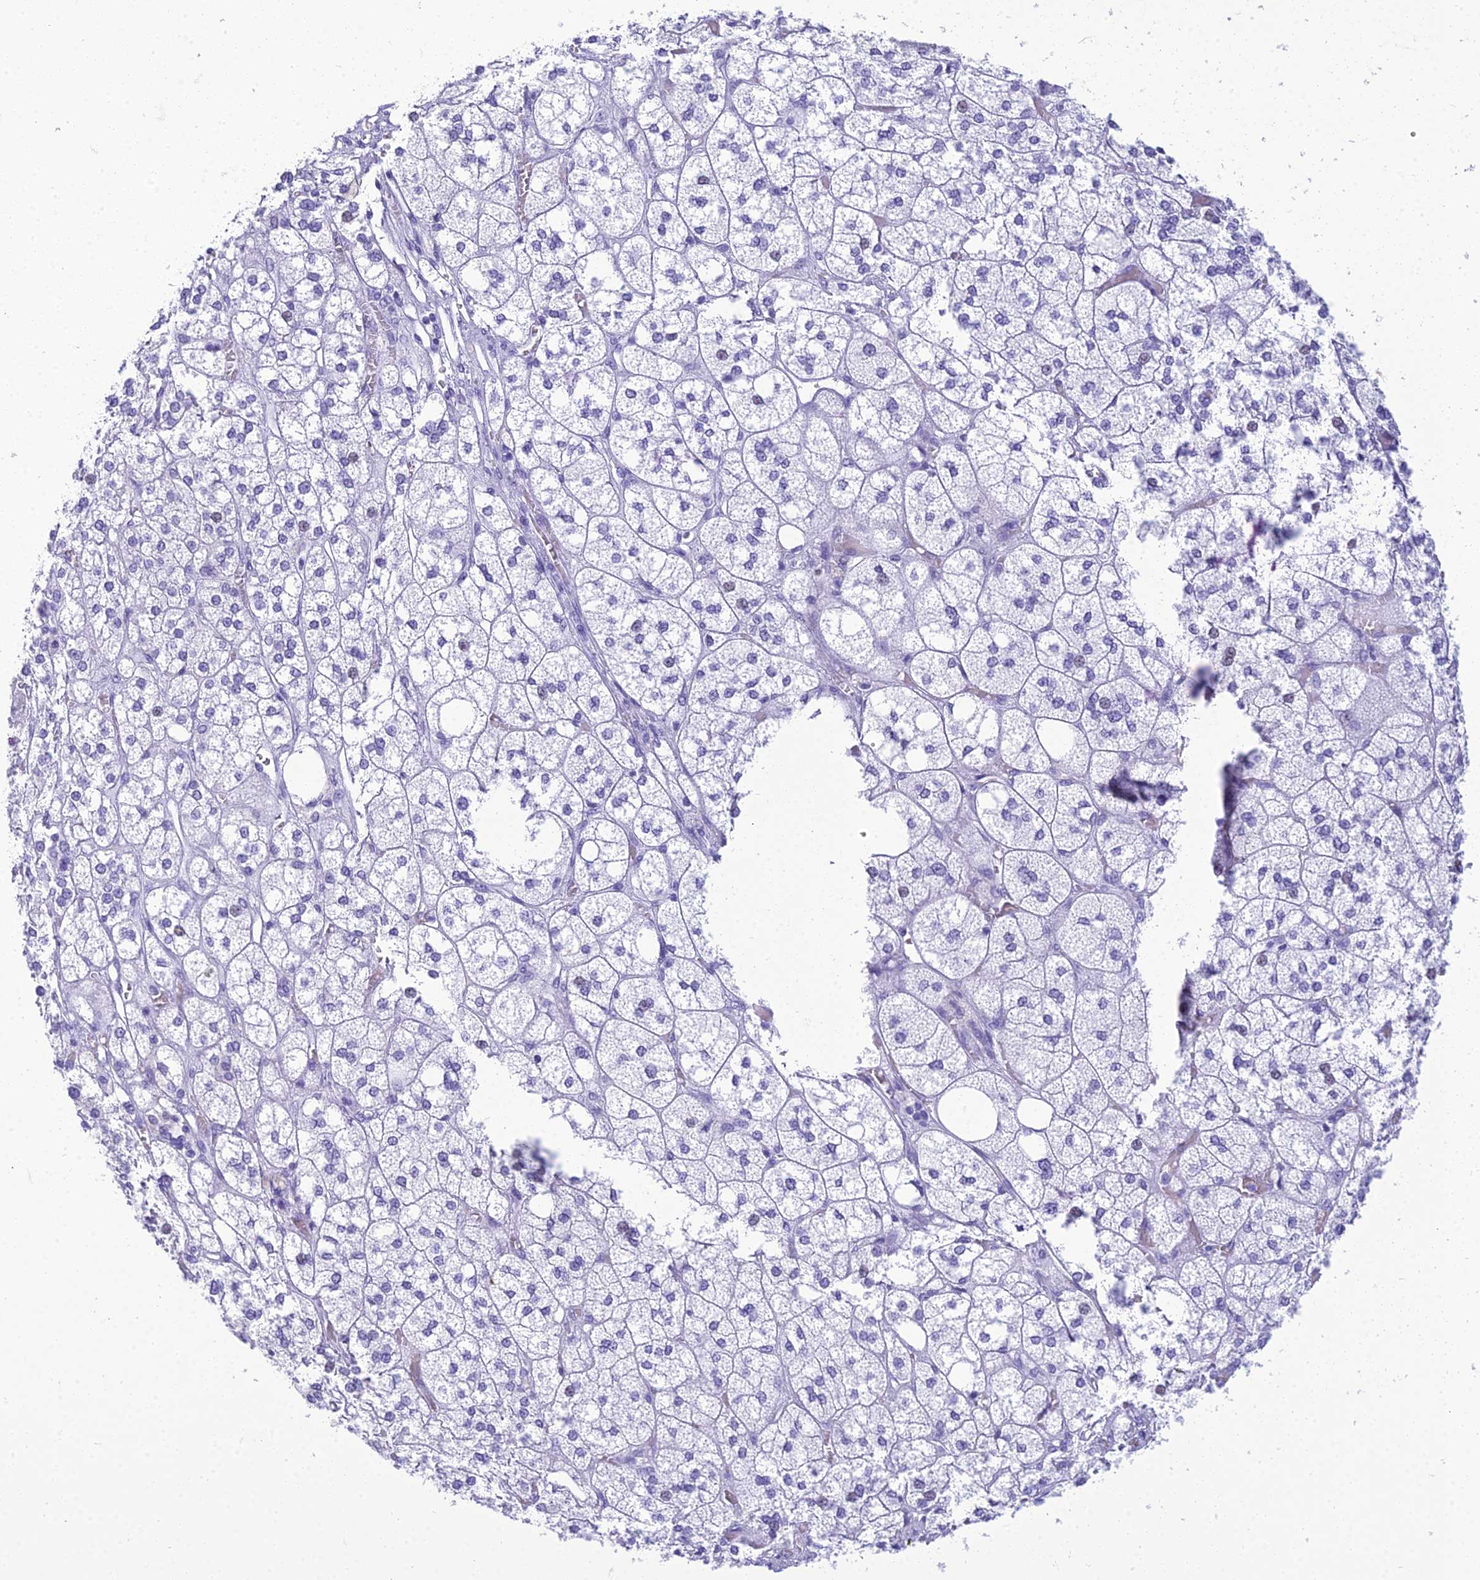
{"staining": {"intensity": "negative", "quantity": "none", "location": "none"}, "tissue": "adrenal gland", "cell_type": "Glandular cells", "image_type": "normal", "snomed": [{"axis": "morphology", "description": "Normal tissue, NOS"}, {"axis": "topography", "description": "Adrenal gland"}], "caption": "Immunohistochemistry of unremarkable human adrenal gland displays no positivity in glandular cells.", "gene": "ZNF442", "patient": {"sex": "male", "age": 61}}